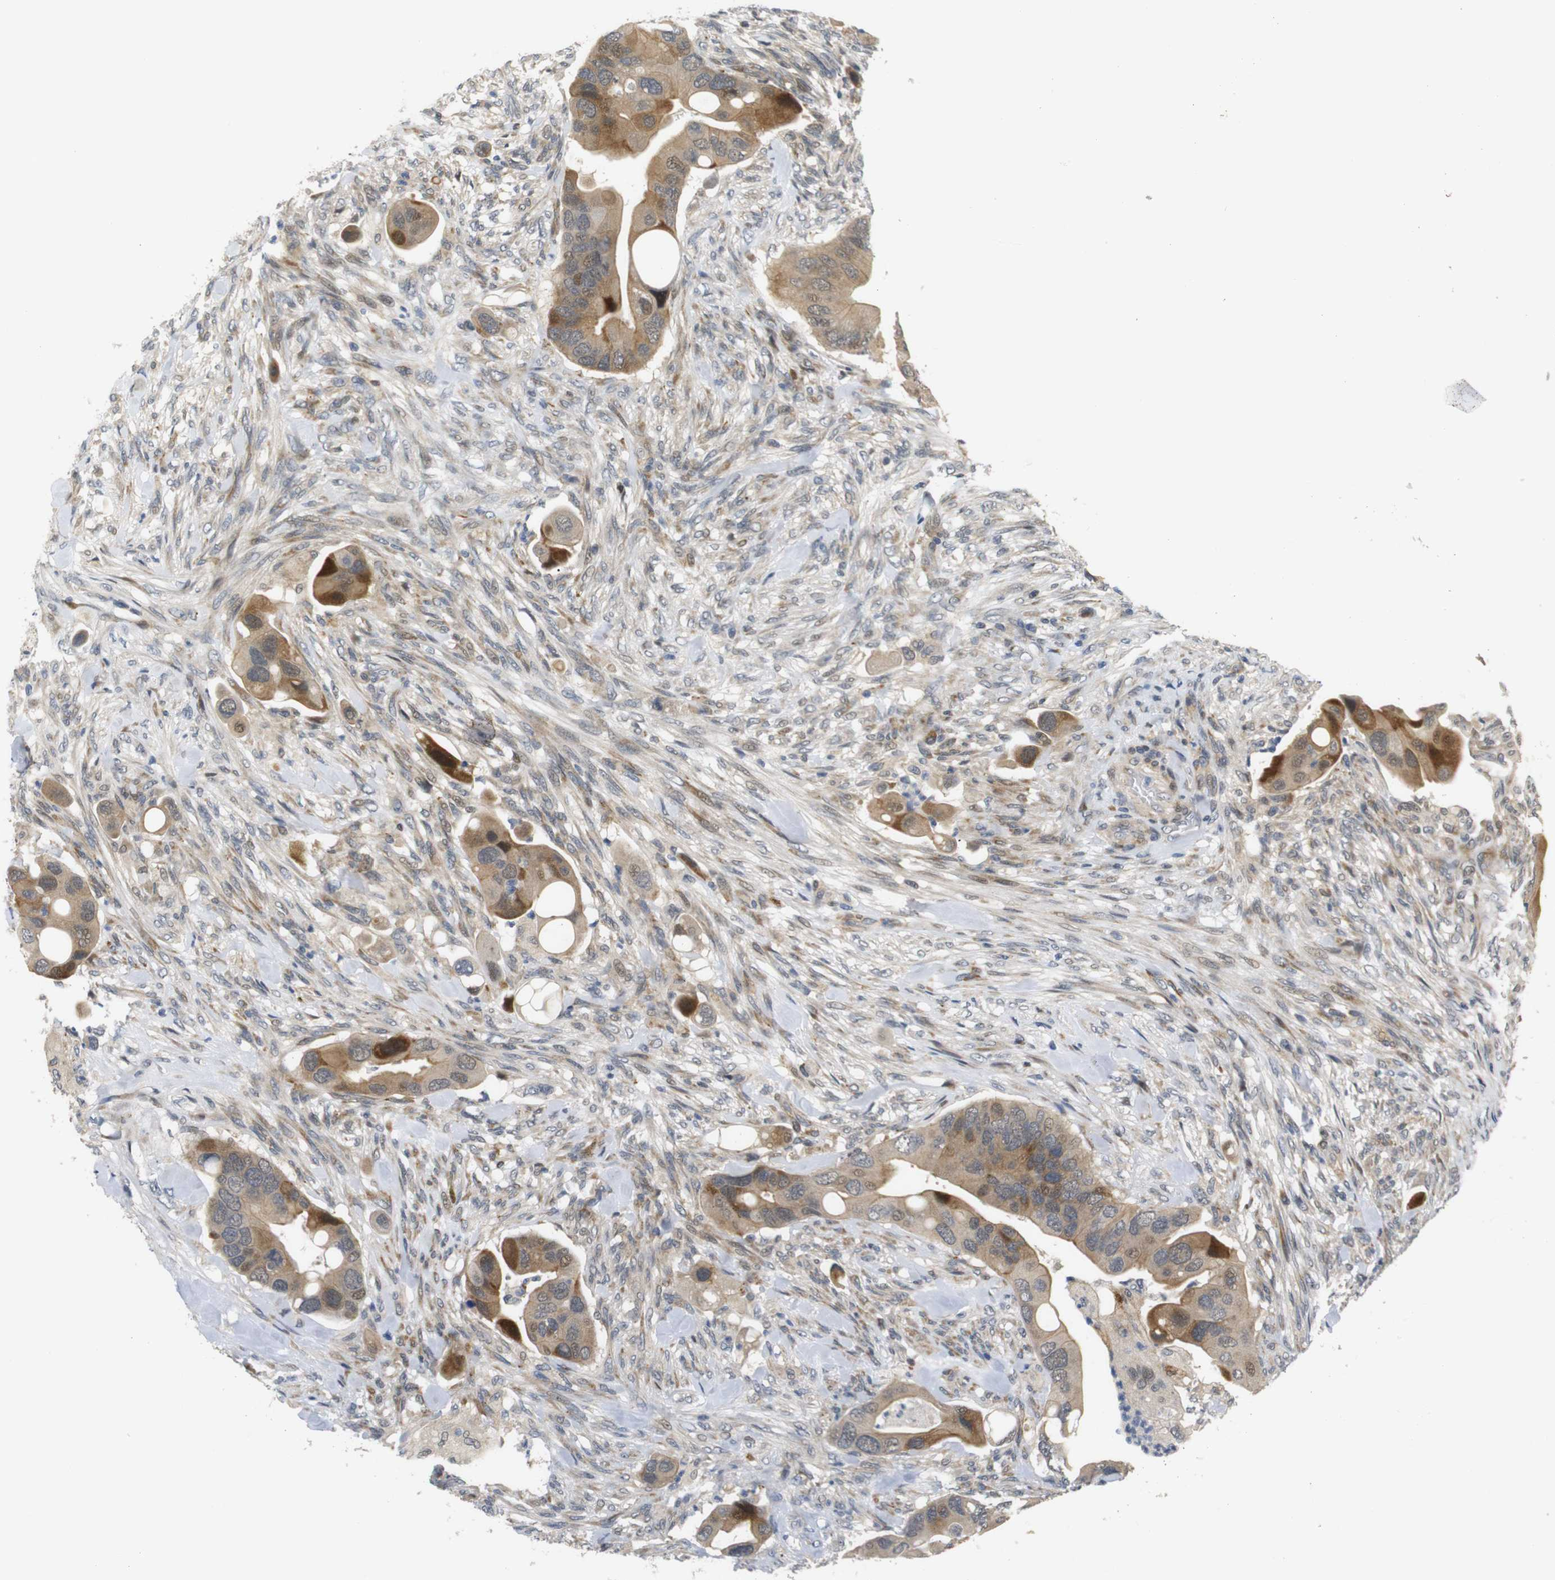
{"staining": {"intensity": "moderate", "quantity": ">75%", "location": "cytoplasmic/membranous"}, "tissue": "colorectal cancer", "cell_type": "Tumor cells", "image_type": "cancer", "snomed": [{"axis": "morphology", "description": "Adenocarcinoma, NOS"}, {"axis": "topography", "description": "Rectum"}], "caption": "About >75% of tumor cells in colorectal adenocarcinoma show moderate cytoplasmic/membranous protein staining as visualized by brown immunohistochemical staining.", "gene": "SYDE1", "patient": {"sex": "female", "age": 57}}